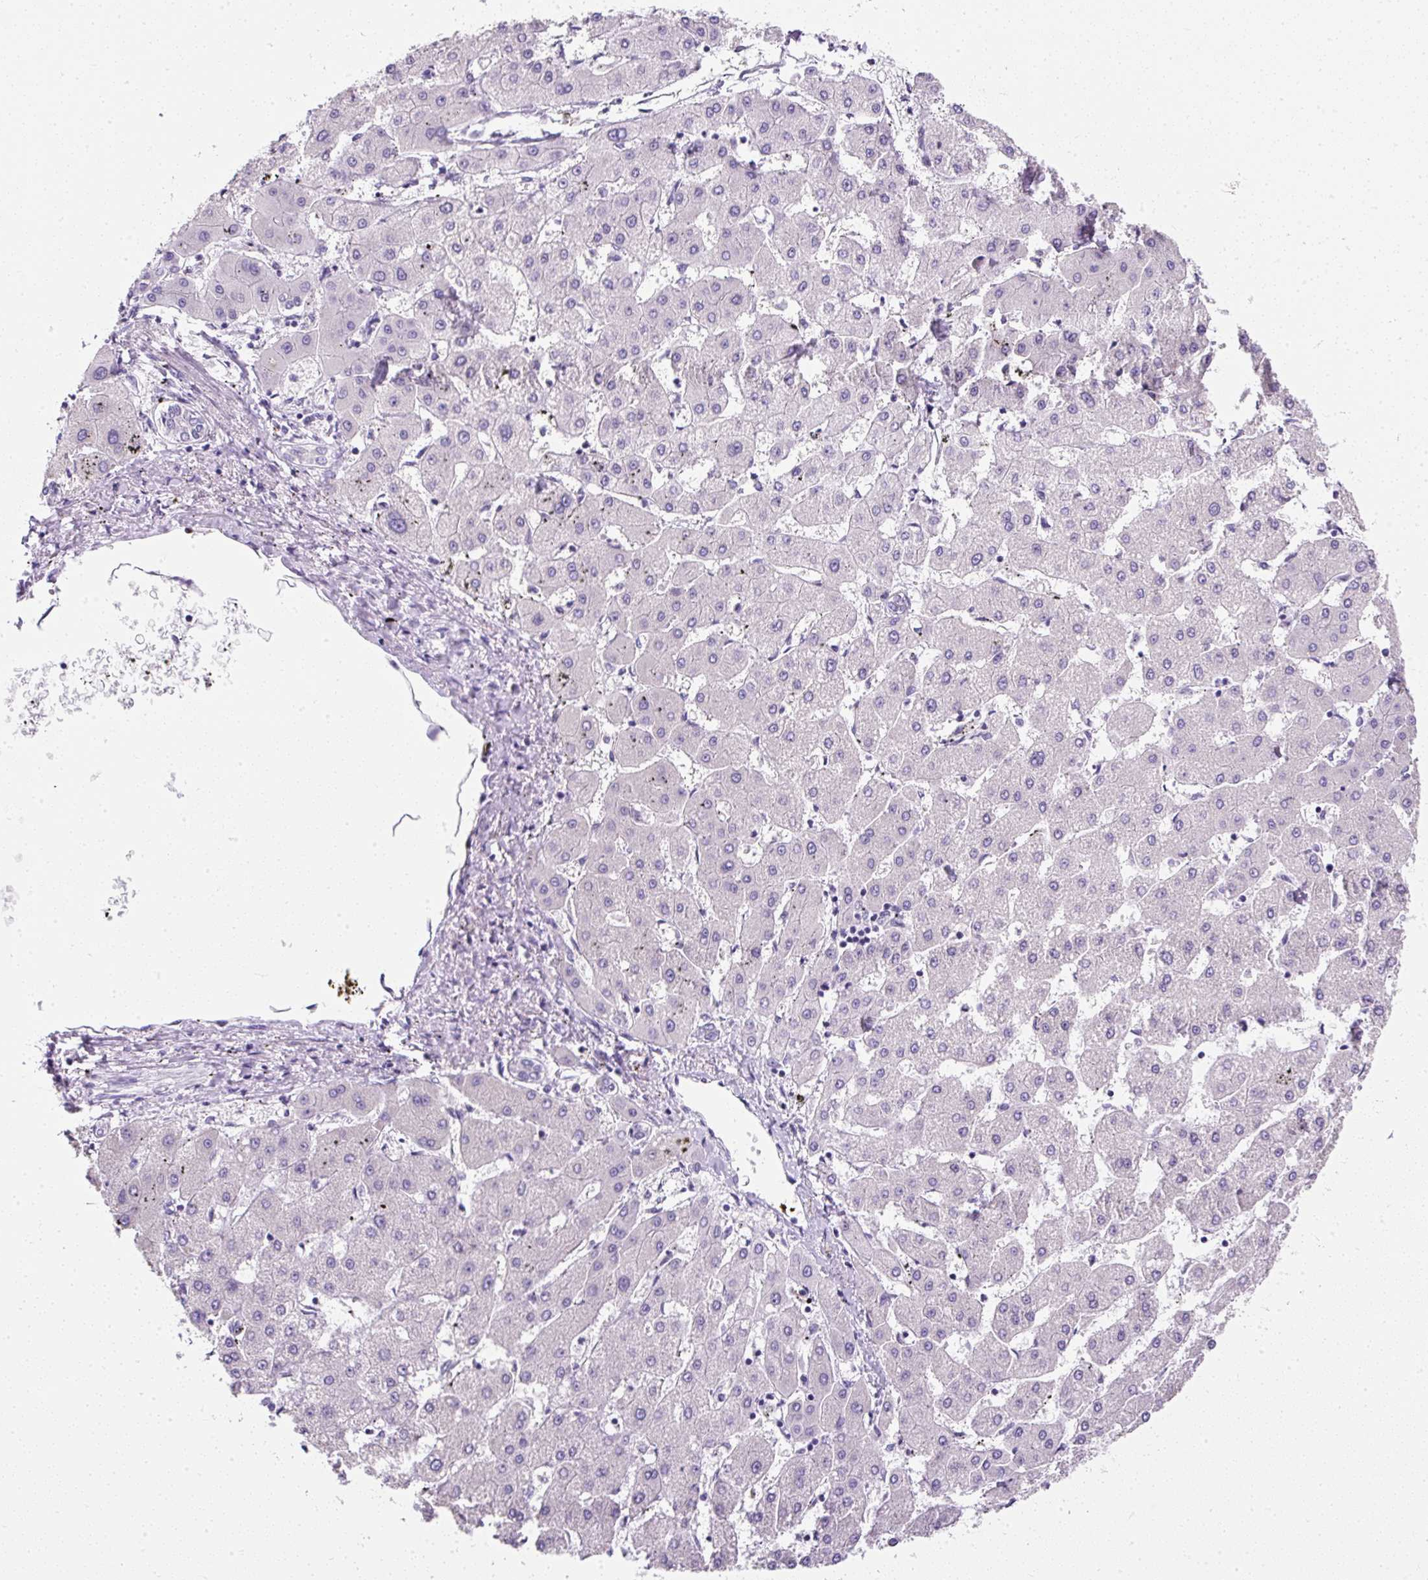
{"staining": {"intensity": "negative", "quantity": "none", "location": "none"}, "tissue": "liver cancer", "cell_type": "Tumor cells", "image_type": "cancer", "snomed": [{"axis": "morphology", "description": "Cholangiocarcinoma"}, {"axis": "topography", "description": "Liver"}], "caption": "Liver cholangiocarcinoma was stained to show a protein in brown. There is no significant staining in tumor cells. Nuclei are stained in blue.", "gene": "C2CD4C", "patient": {"sex": "male", "age": 59}}